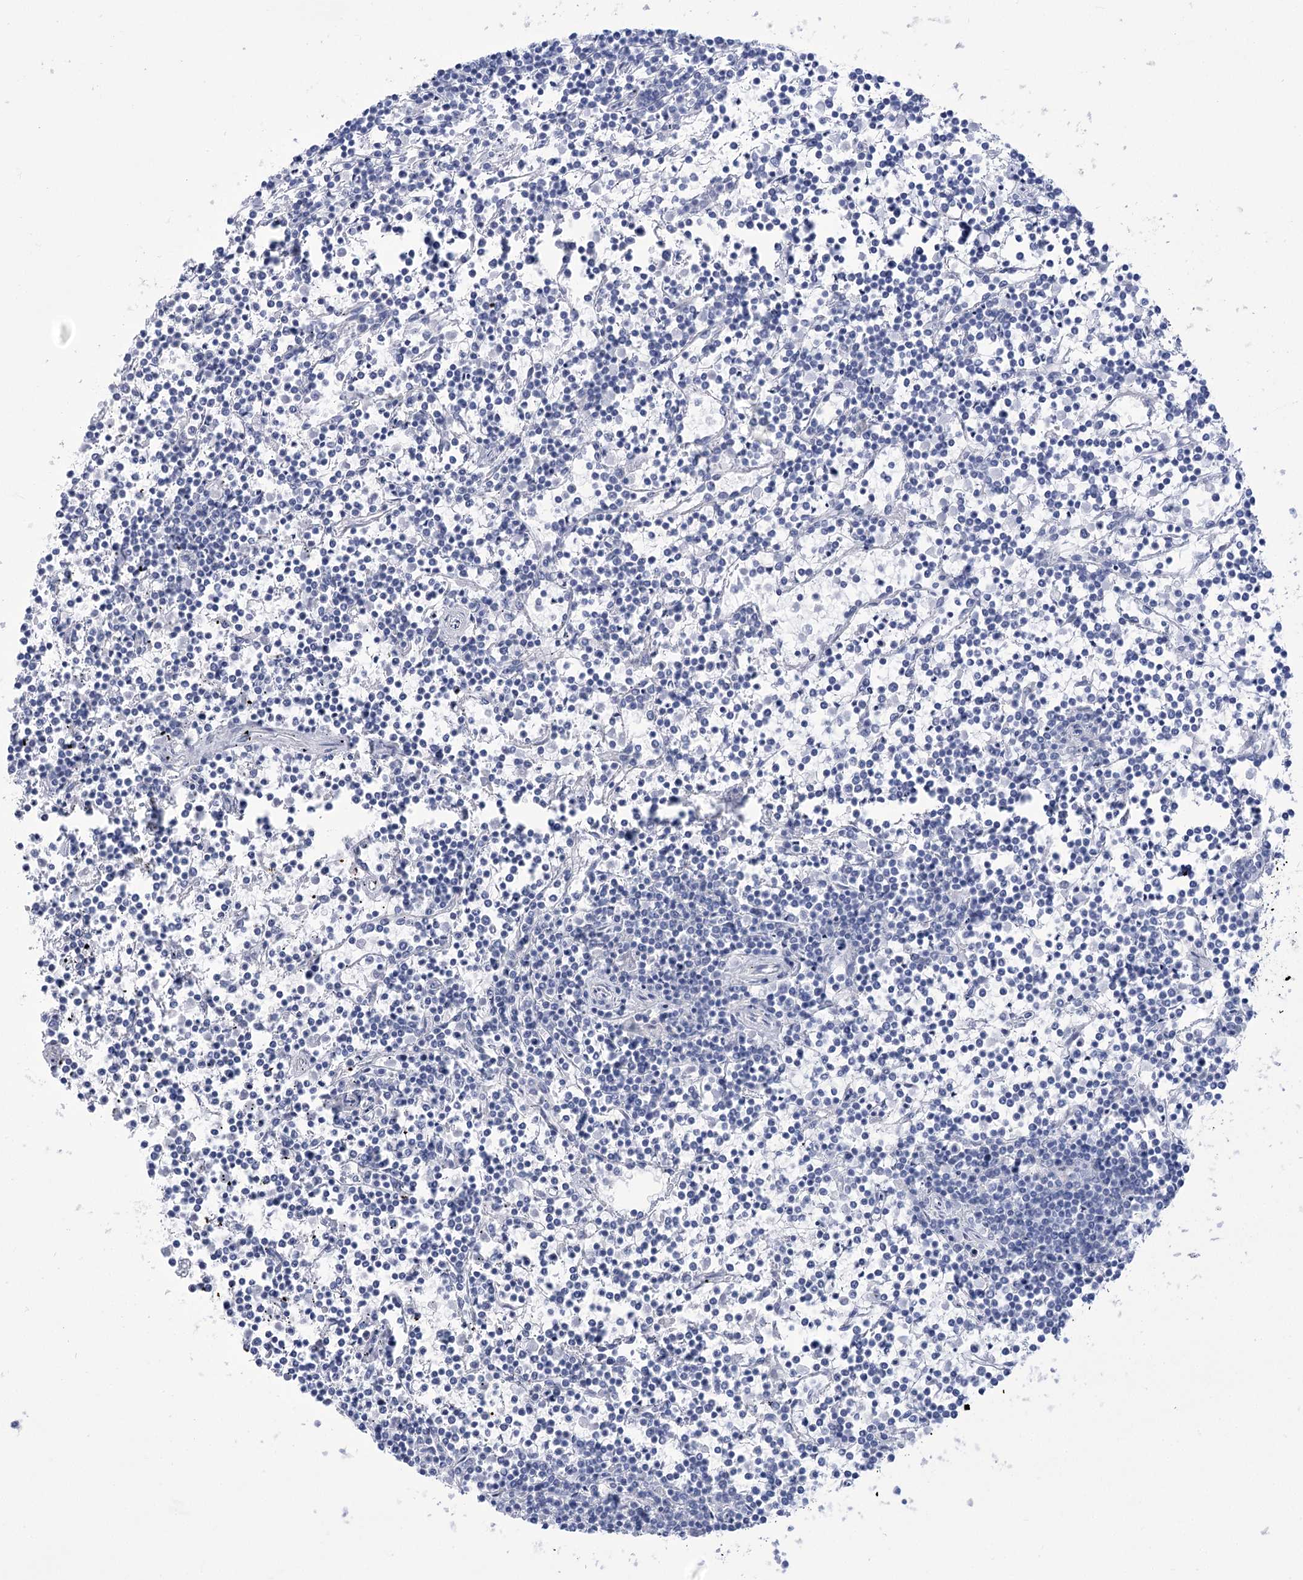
{"staining": {"intensity": "negative", "quantity": "none", "location": "none"}, "tissue": "lymphoma", "cell_type": "Tumor cells", "image_type": "cancer", "snomed": [{"axis": "morphology", "description": "Malignant lymphoma, non-Hodgkin's type, Low grade"}, {"axis": "topography", "description": "Spleen"}], "caption": "Tumor cells are negative for protein expression in human lymphoma.", "gene": "PBLD", "patient": {"sex": "female", "age": 19}}